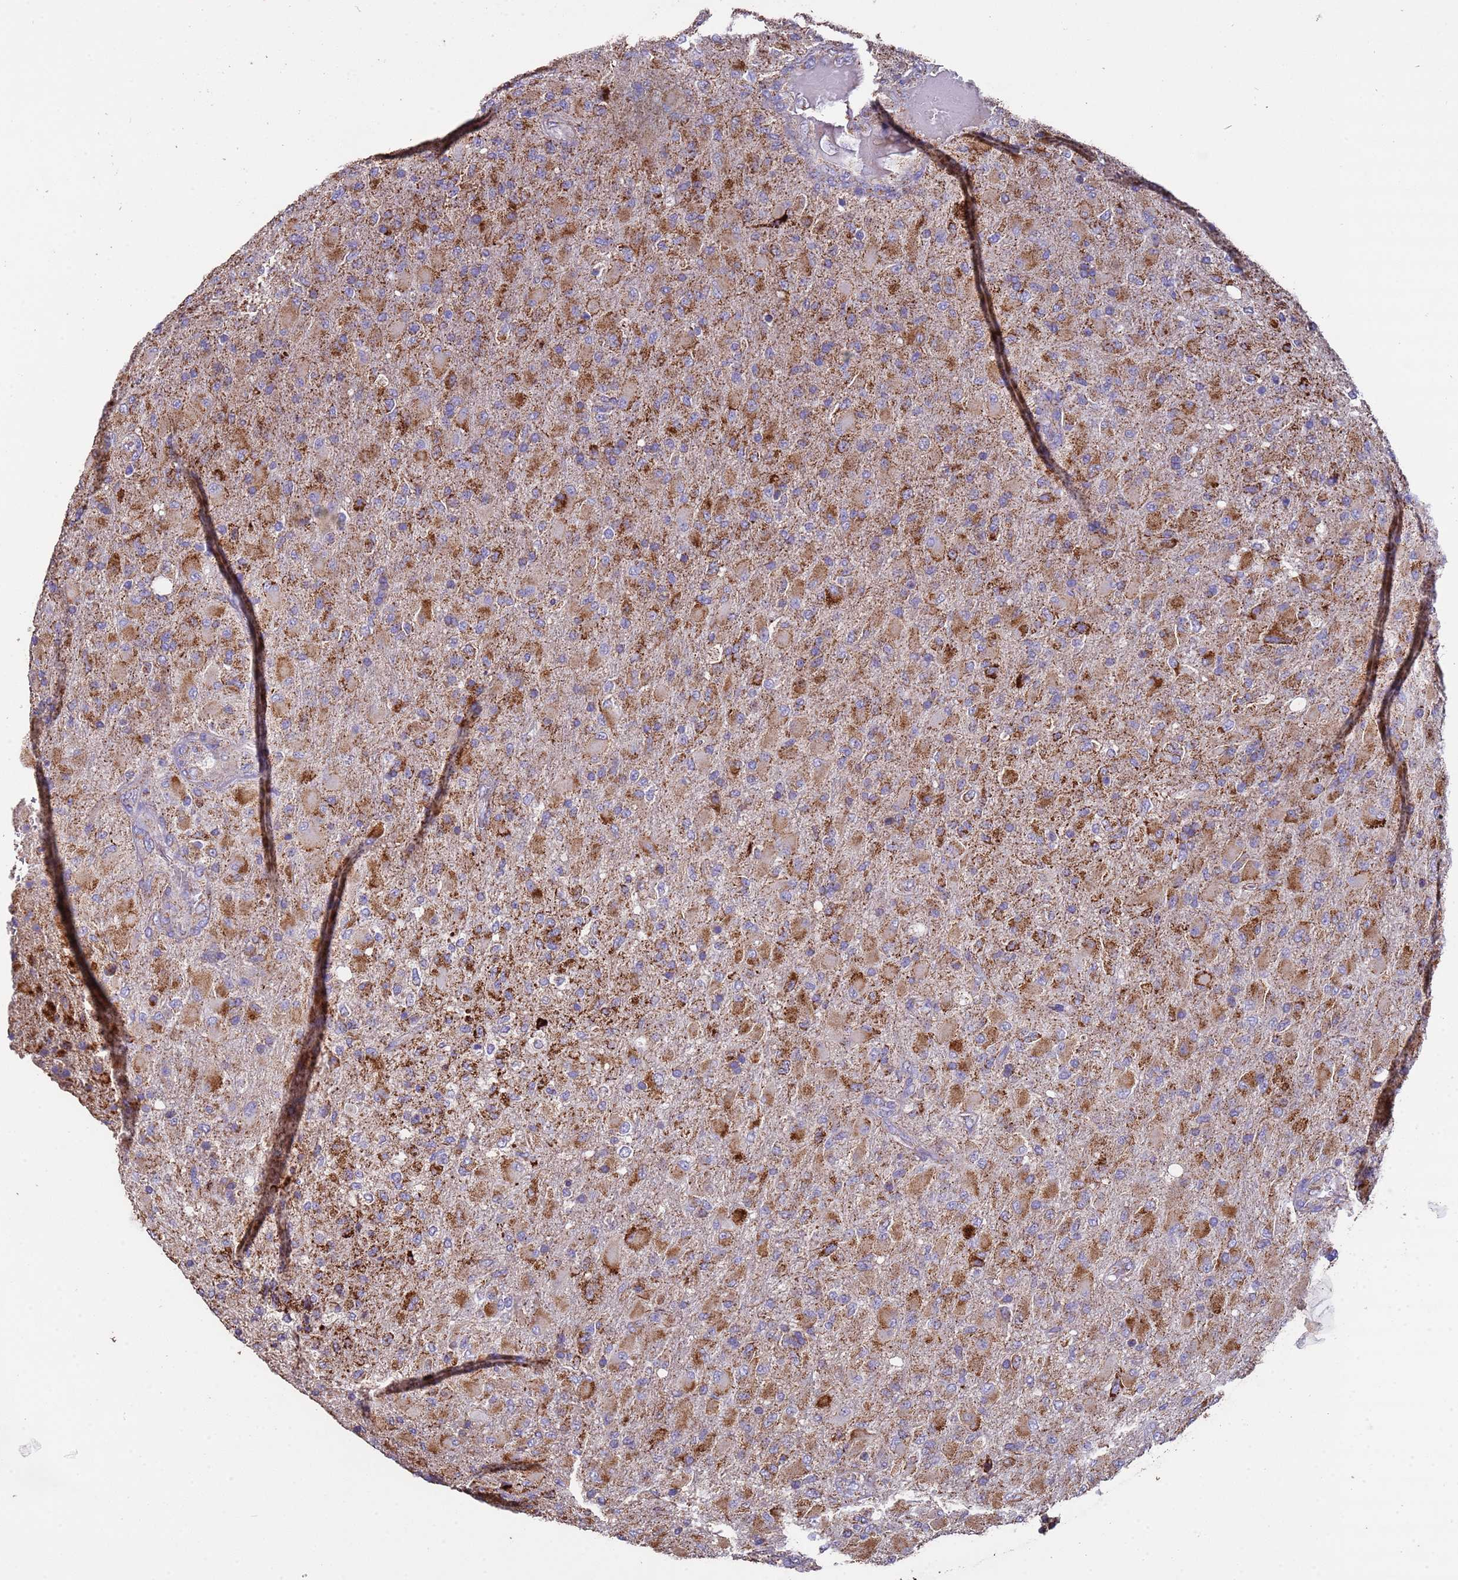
{"staining": {"intensity": "moderate", "quantity": ">75%", "location": "cytoplasmic/membranous"}, "tissue": "glioma", "cell_type": "Tumor cells", "image_type": "cancer", "snomed": [{"axis": "morphology", "description": "Glioma, malignant, Low grade"}, {"axis": "topography", "description": "Brain"}], "caption": "Moderate cytoplasmic/membranous positivity for a protein is appreciated in approximately >75% of tumor cells of malignant glioma (low-grade) using immunohistochemistry (IHC).", "gene": "ZNFX1", "patient": {"sex": "male", "age": 65}}